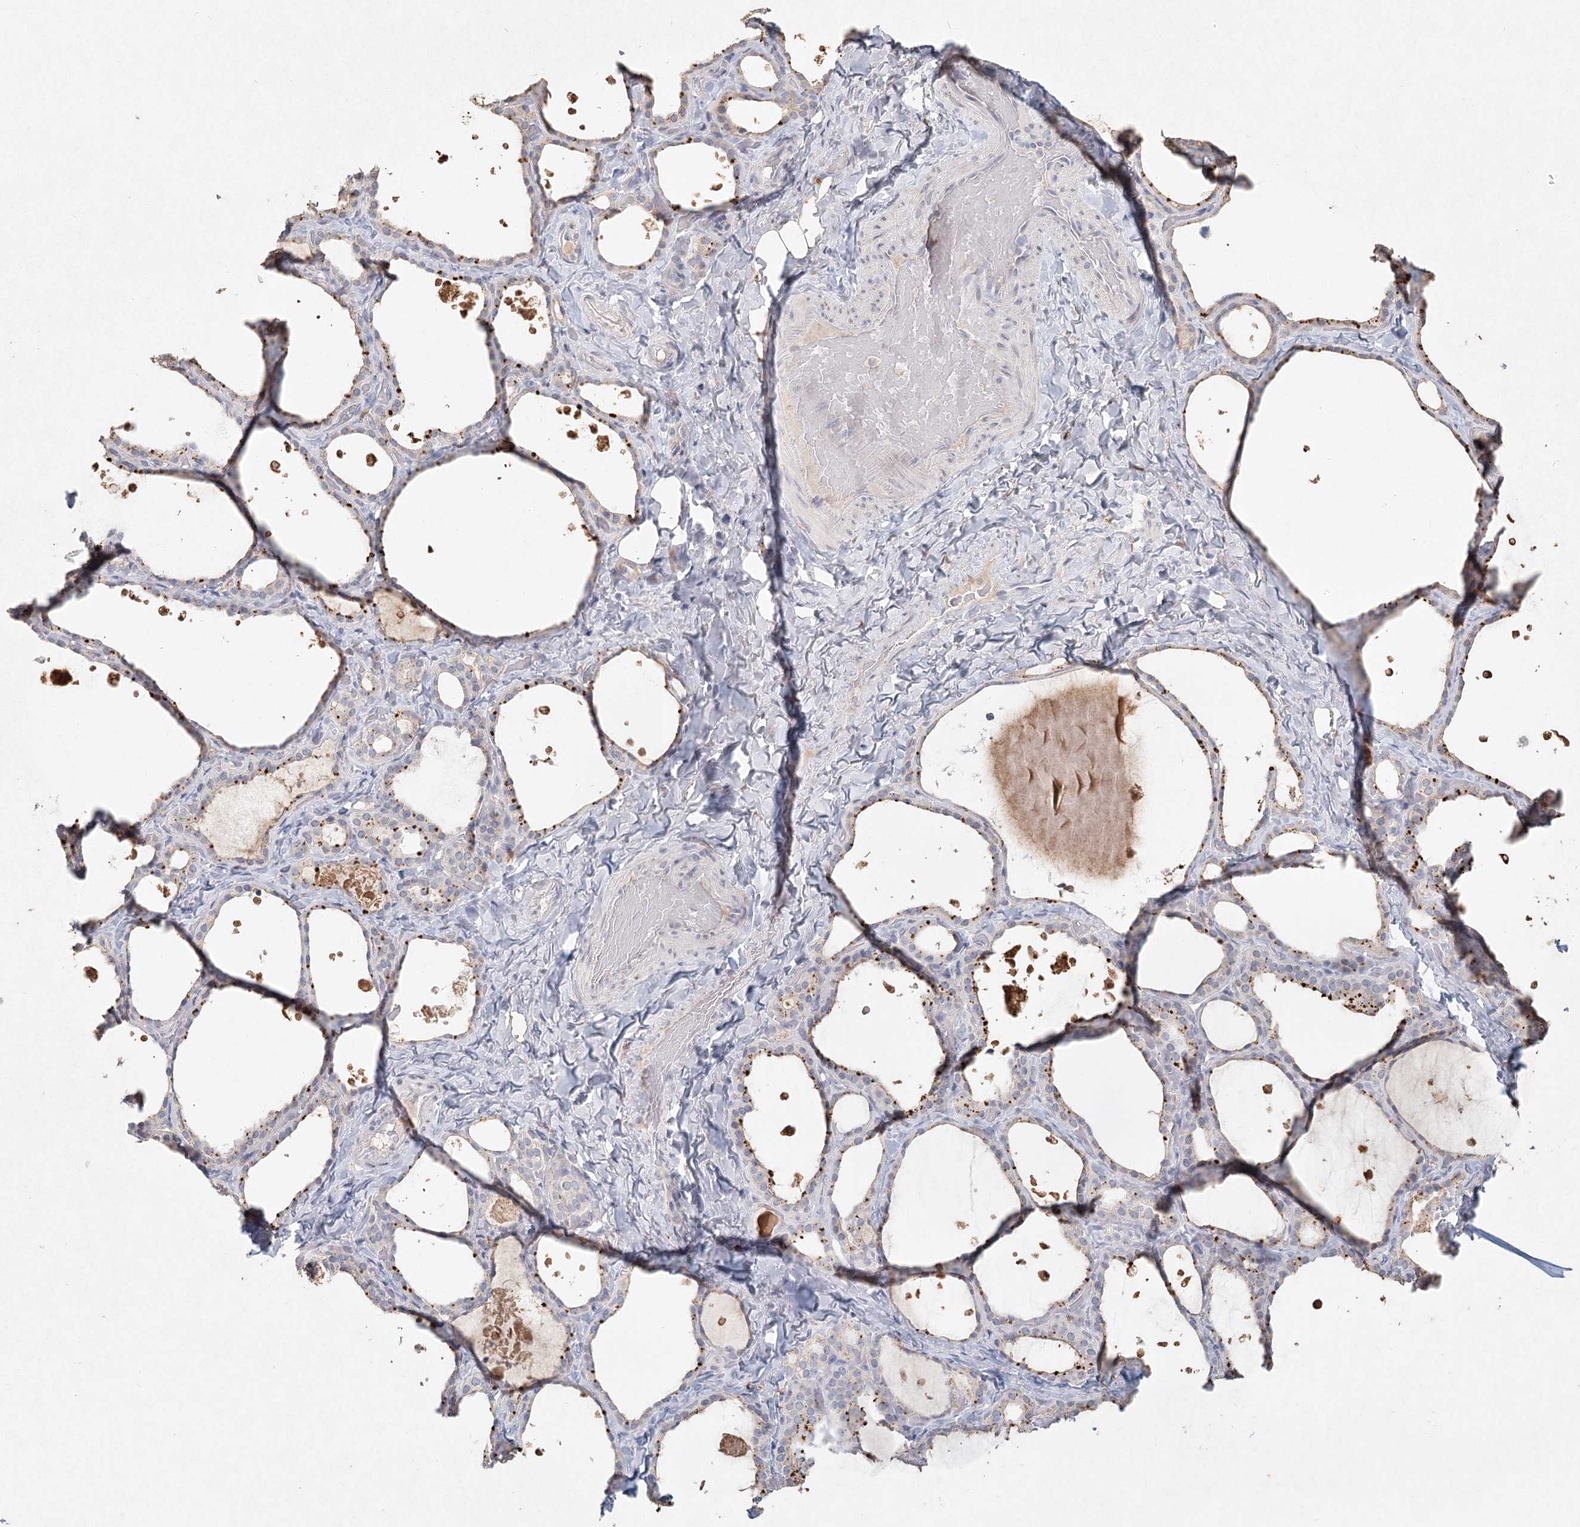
{"staining": {"intensity": "moderate", "quantity": "<25%", "location": "cytoplasmic/membranous"}, "tissue": "thyroid gland", "cell_type": "Glandular cells", "image_type": "normal", "snomed": [{"axis": "morphology", "description": "Normal tissue, NOS"}, {"axis": "topography", "description": "Thyroid gland"}], "caption": "Protein expression by immunohistochemistry demonstrates moderate cytoplasmic/membranous staining in about <25% of glandular cells in unremarkable thyroid gland.", "gene": "ARSI", "patient": {"sex": "female", "age": 44}}